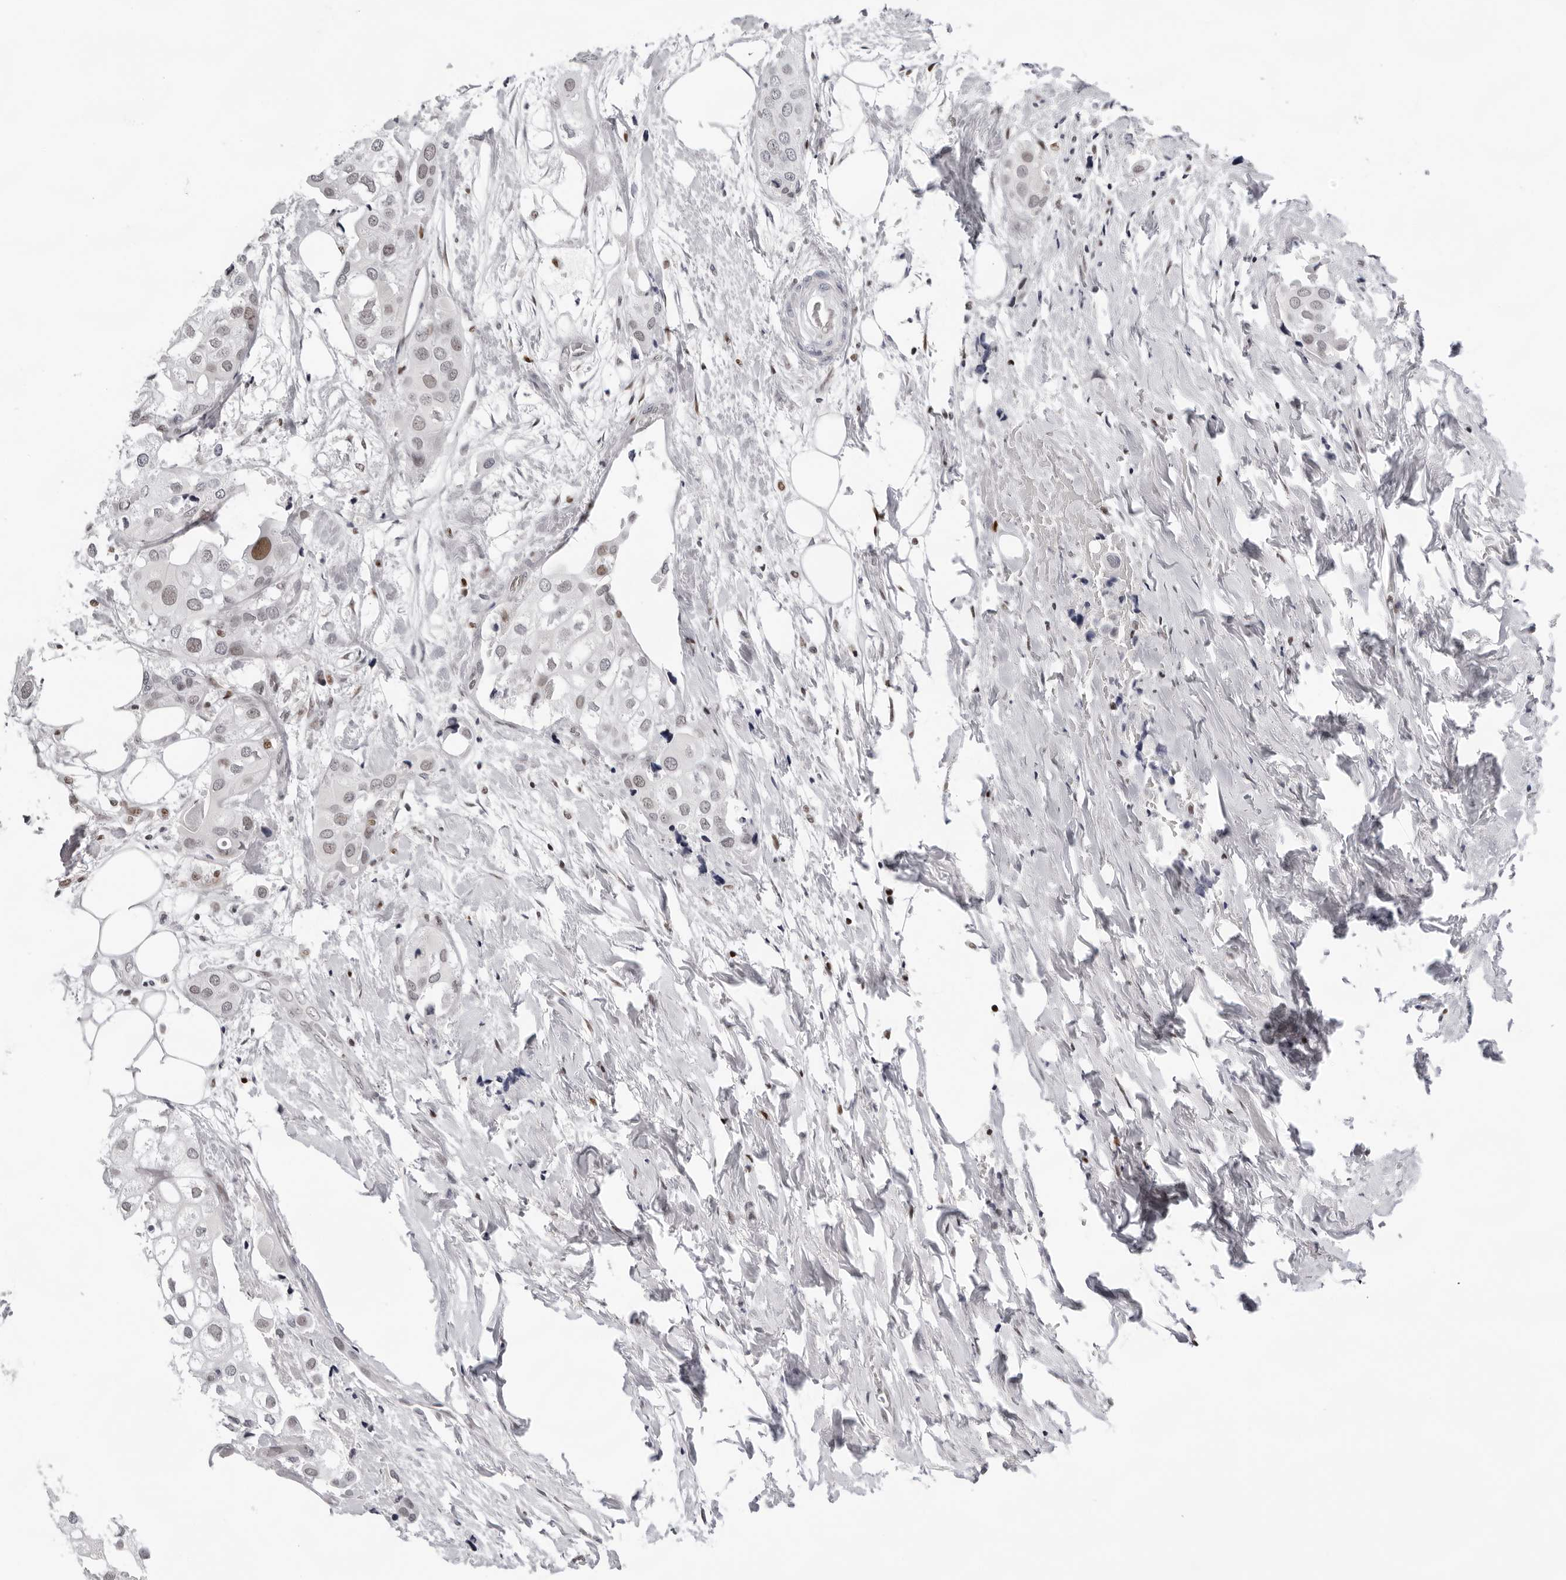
{"staining": {"intensity": "weak", "quantity": "<25%", "location": "nuclear"}, "tissue": "urothelial cancer", "cell_type": "Tumor cells", "image_type": "cancer", "snomed": [{"axis": "morphology", "description": "Urothelial carcinoma, High grade"}, {"axis": "topography", "description": "Urinary bladder"}], "caption": "IHC photomicrograph of neoplastic tissue: human urothelial cancer stained with DAB (3,3'-diaminobenzidine) demonstrates no significant protein positivity in tumor cells.", "gene": "OGG1", "patient": {"sex": "male", "age": 64}}